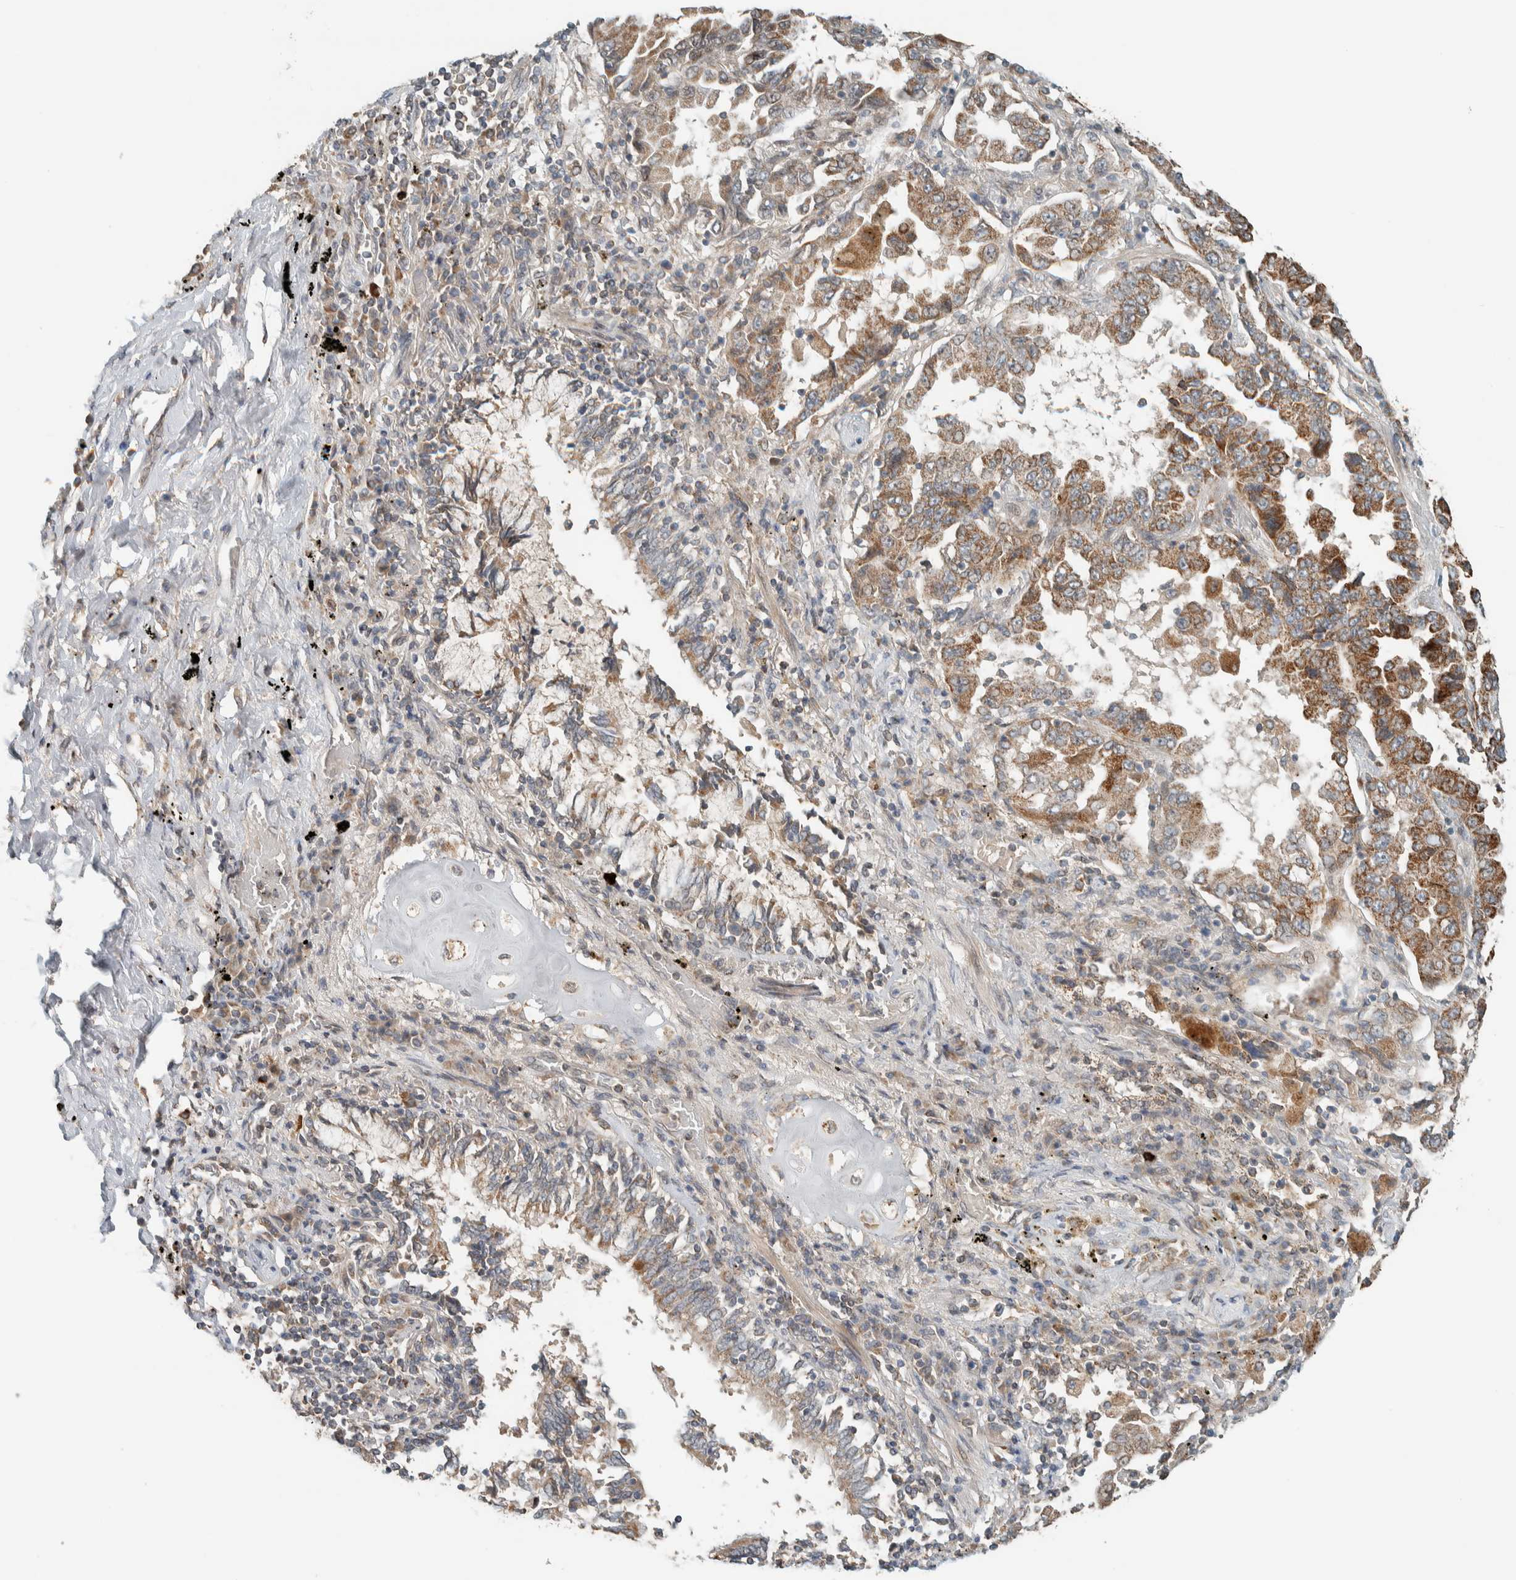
{"staining": {"intensity": "moderate", "quantity": ">75%", "location": "cytoplasmic/membranous"}, "tissue": "lung cancer", "cell_type": "Tumor cells", "image_type": "cancer", "snomed": [{"axis": "morphology", "description": "Adenocarcinoma, NOS"}, {"axis": "topography", "description": "Lung"}], "caption": "Immunohistochemistry (IHC) image of neoplastic tissue: human lung cancer (adenocarcinoma) stained using IHC reveals medium levels of moderate protein expression localized specifically in the cytoplasmic/membranous of tumor cells, appearing as a cytoplasmic/membranous brown color.", "gene": "NBR1", "patient": {"sex": "female", "age": 51}}